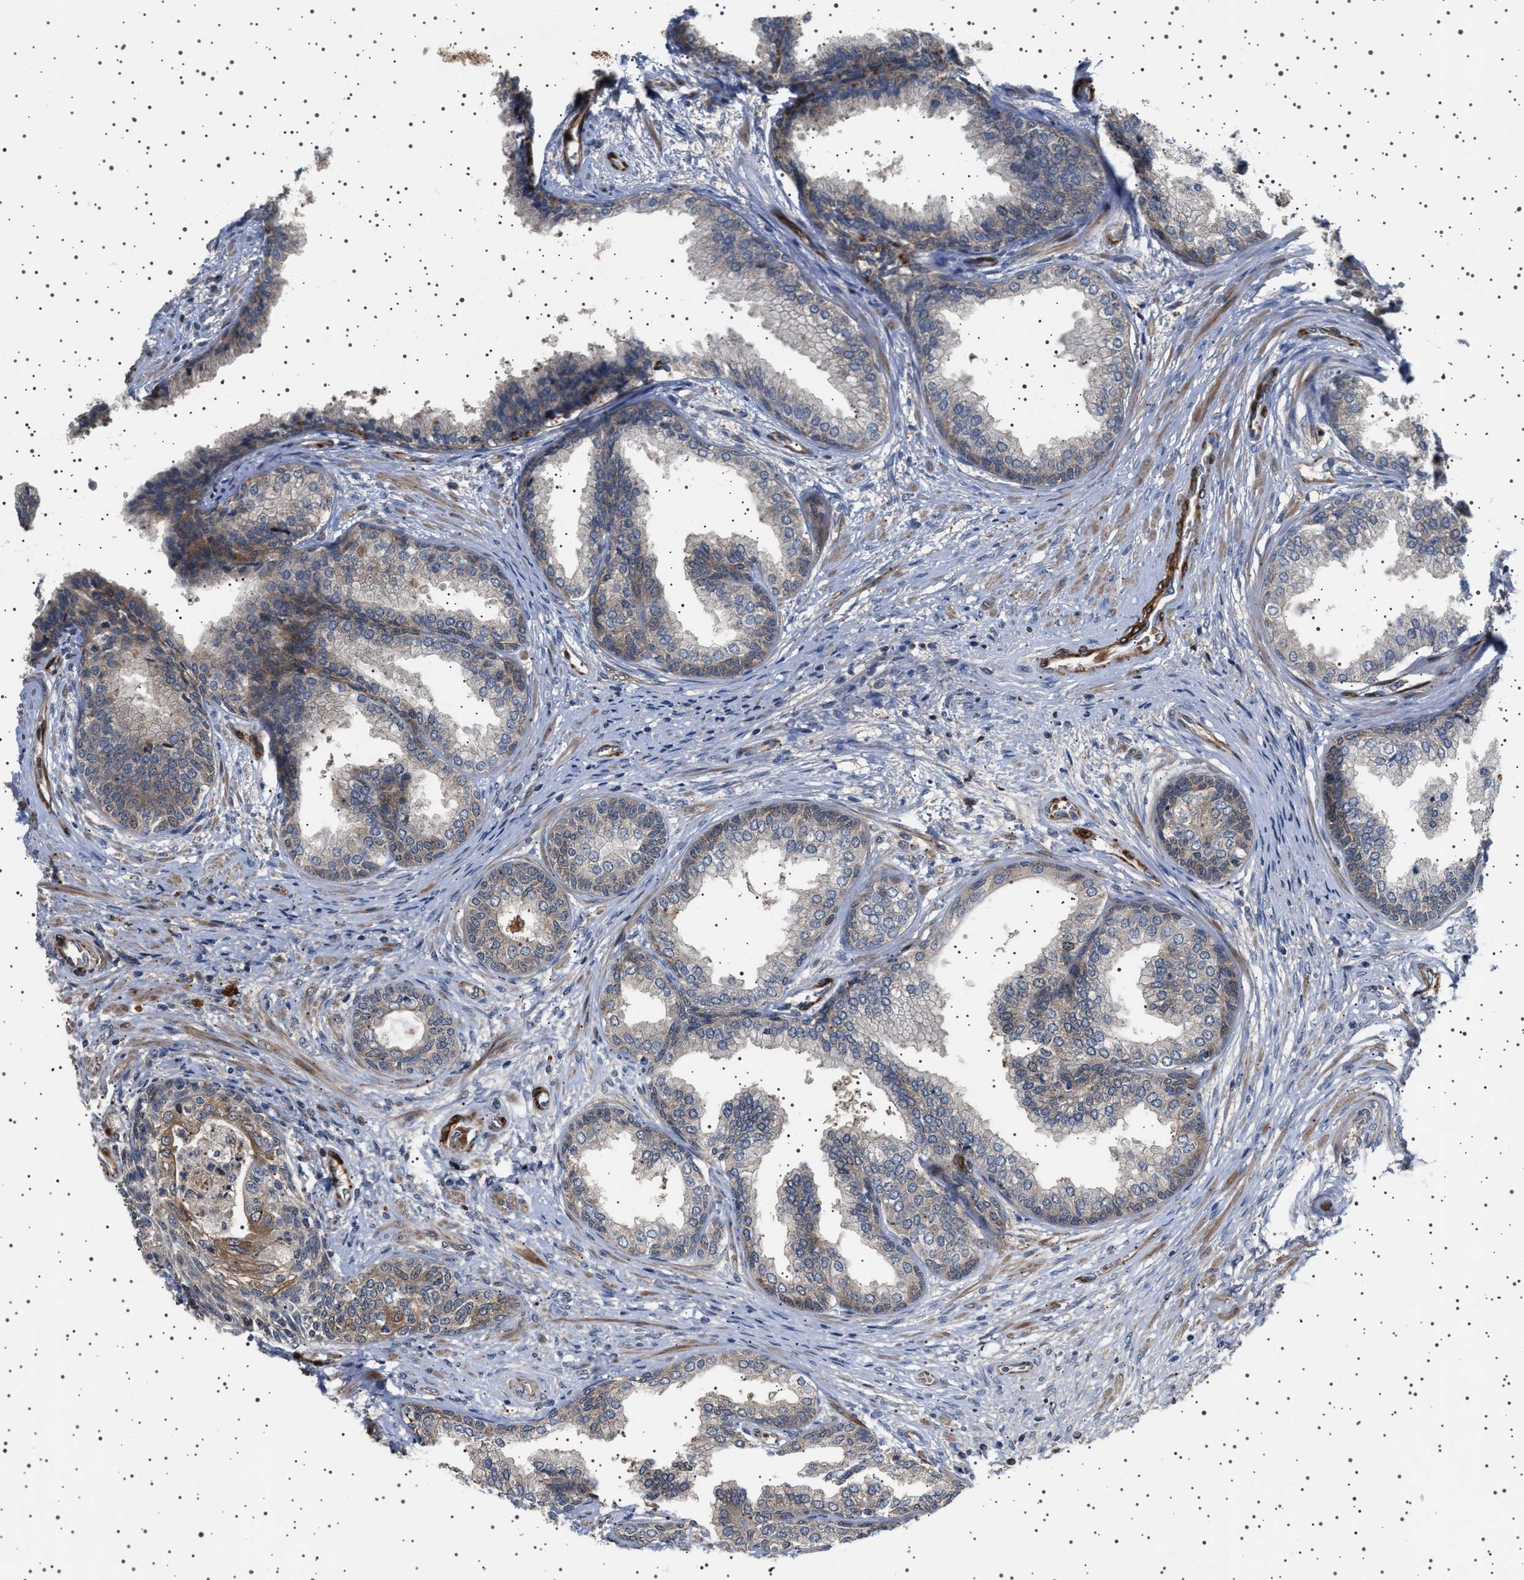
{"staining": {"intensity": "weak", "quantity": "25%-75%", "location": "cytoplasmic/membranous"}, "tissue": "prostate", "cell_type": "Glandular cells", "image_type": "normal", "snomed": [{"axis": "morphology", "description": "Normal tissue, NOS"}, {"axis": "topography", "description": "Prostate"}], "caption": "Protein analysis of unremarkable prostate reveals weak cytoplasmic/membranous expression in about 25%-75% of glandular cells. (Brightfield microscopy of DAB IHC at high magnification).", "gene": "GUCY1B1", "patient": {"sex": "male", "age": 76}}